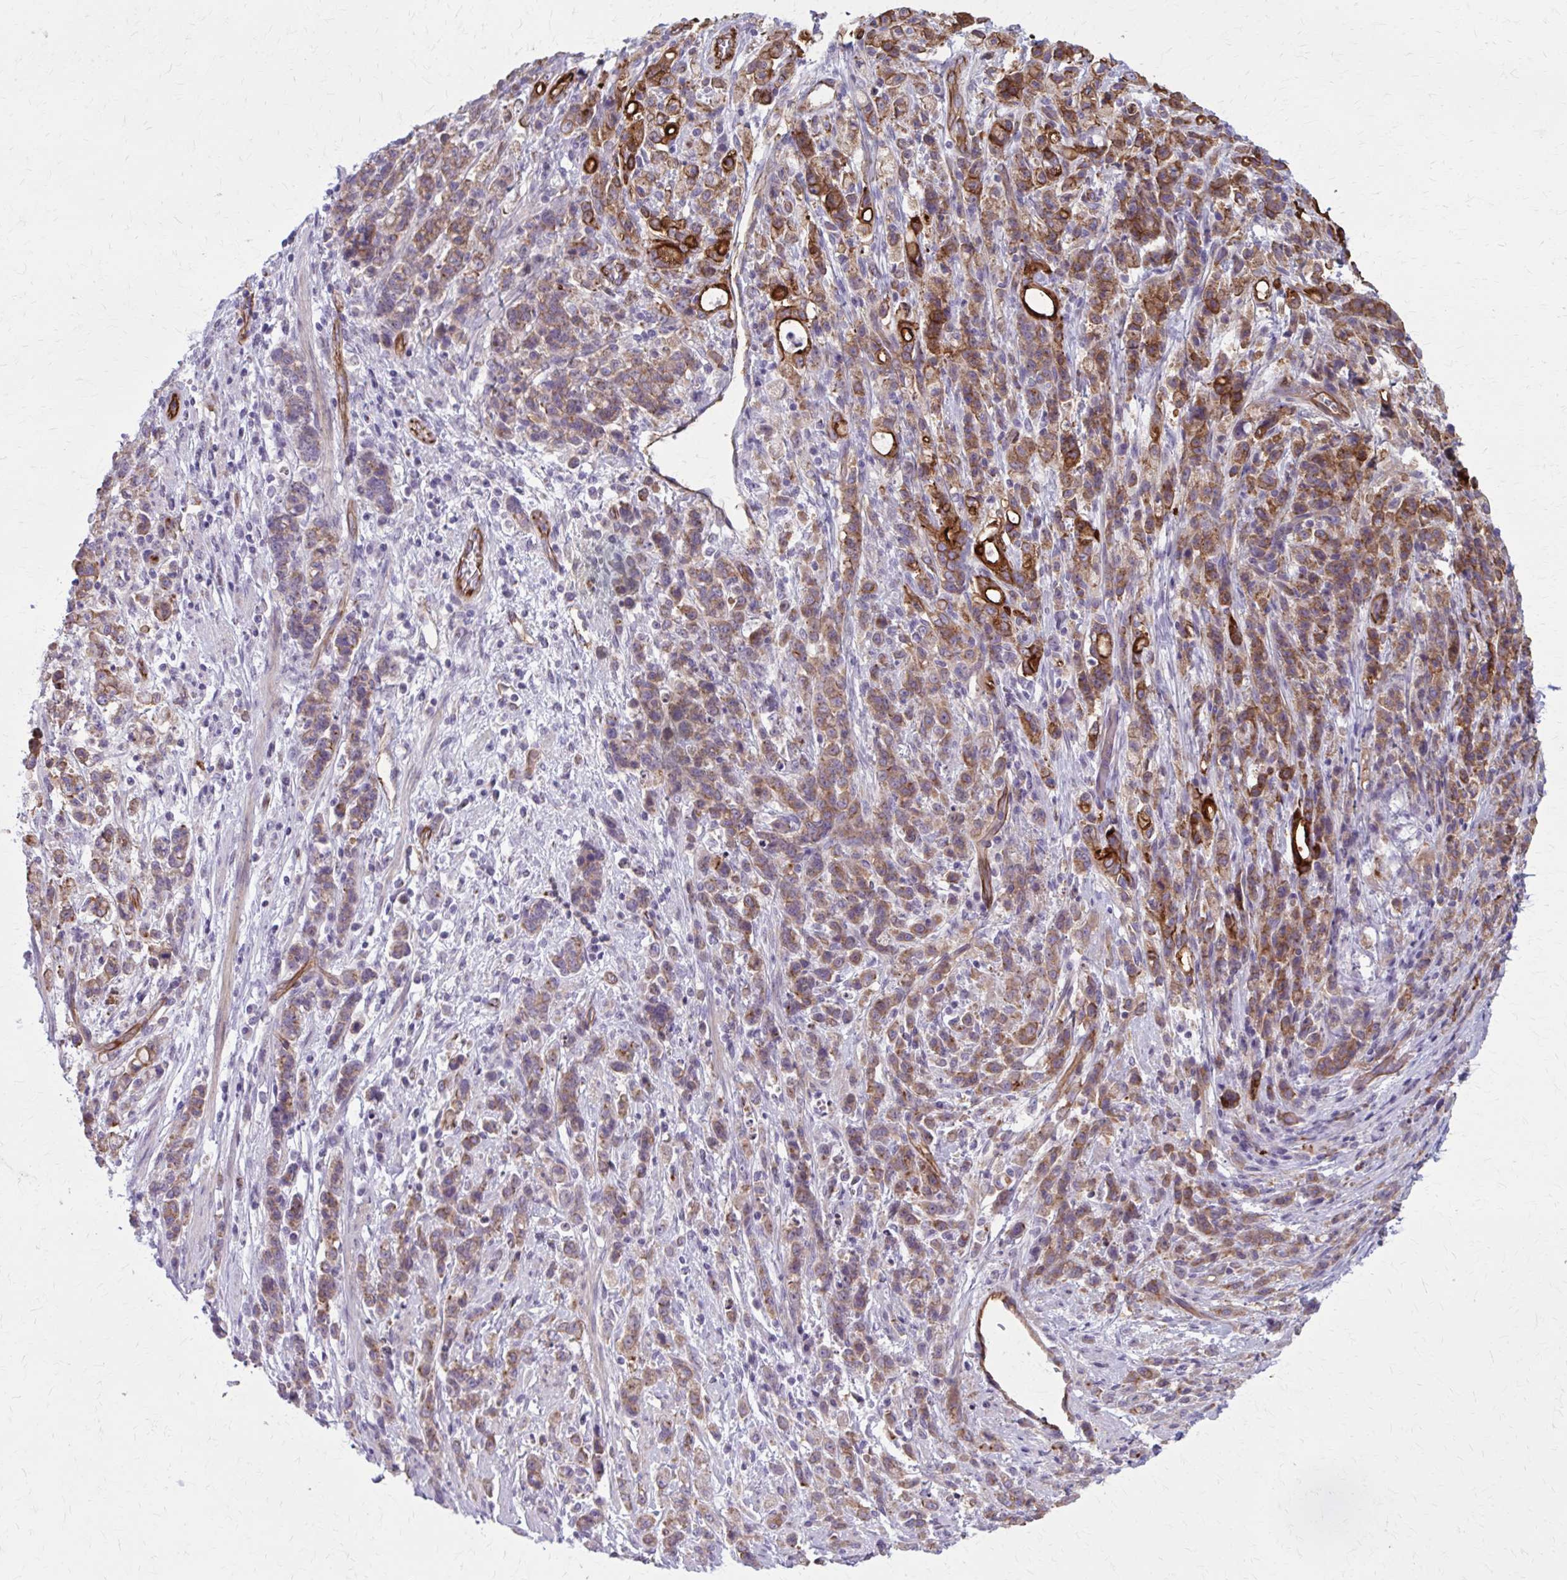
{"staining": {"intensity": "moderate", "quantity": ">75%", "location": "cytoplasmic/membranous"}, "tissue": "stomach cancer", "cell_type": "Tumor cells", "image_type": "cancer", "snomed": [{"axis": "morphology", "description": "Adenocarcinoma, NOS"}, {"axis": "topography", "description": "Stomach"}], "caption": "An image of human stomach cancer (adenocarcinoma) stained for a protein displays moderate cytoplasmic/membranous brown staining in tumor cells. (DAB (3,3'-diaminobenzidine) = brown stain, brightfield microscopy at high magnification).", "gene": "ZDHHC7", "patient": {"sex": "female", "age": 60}}